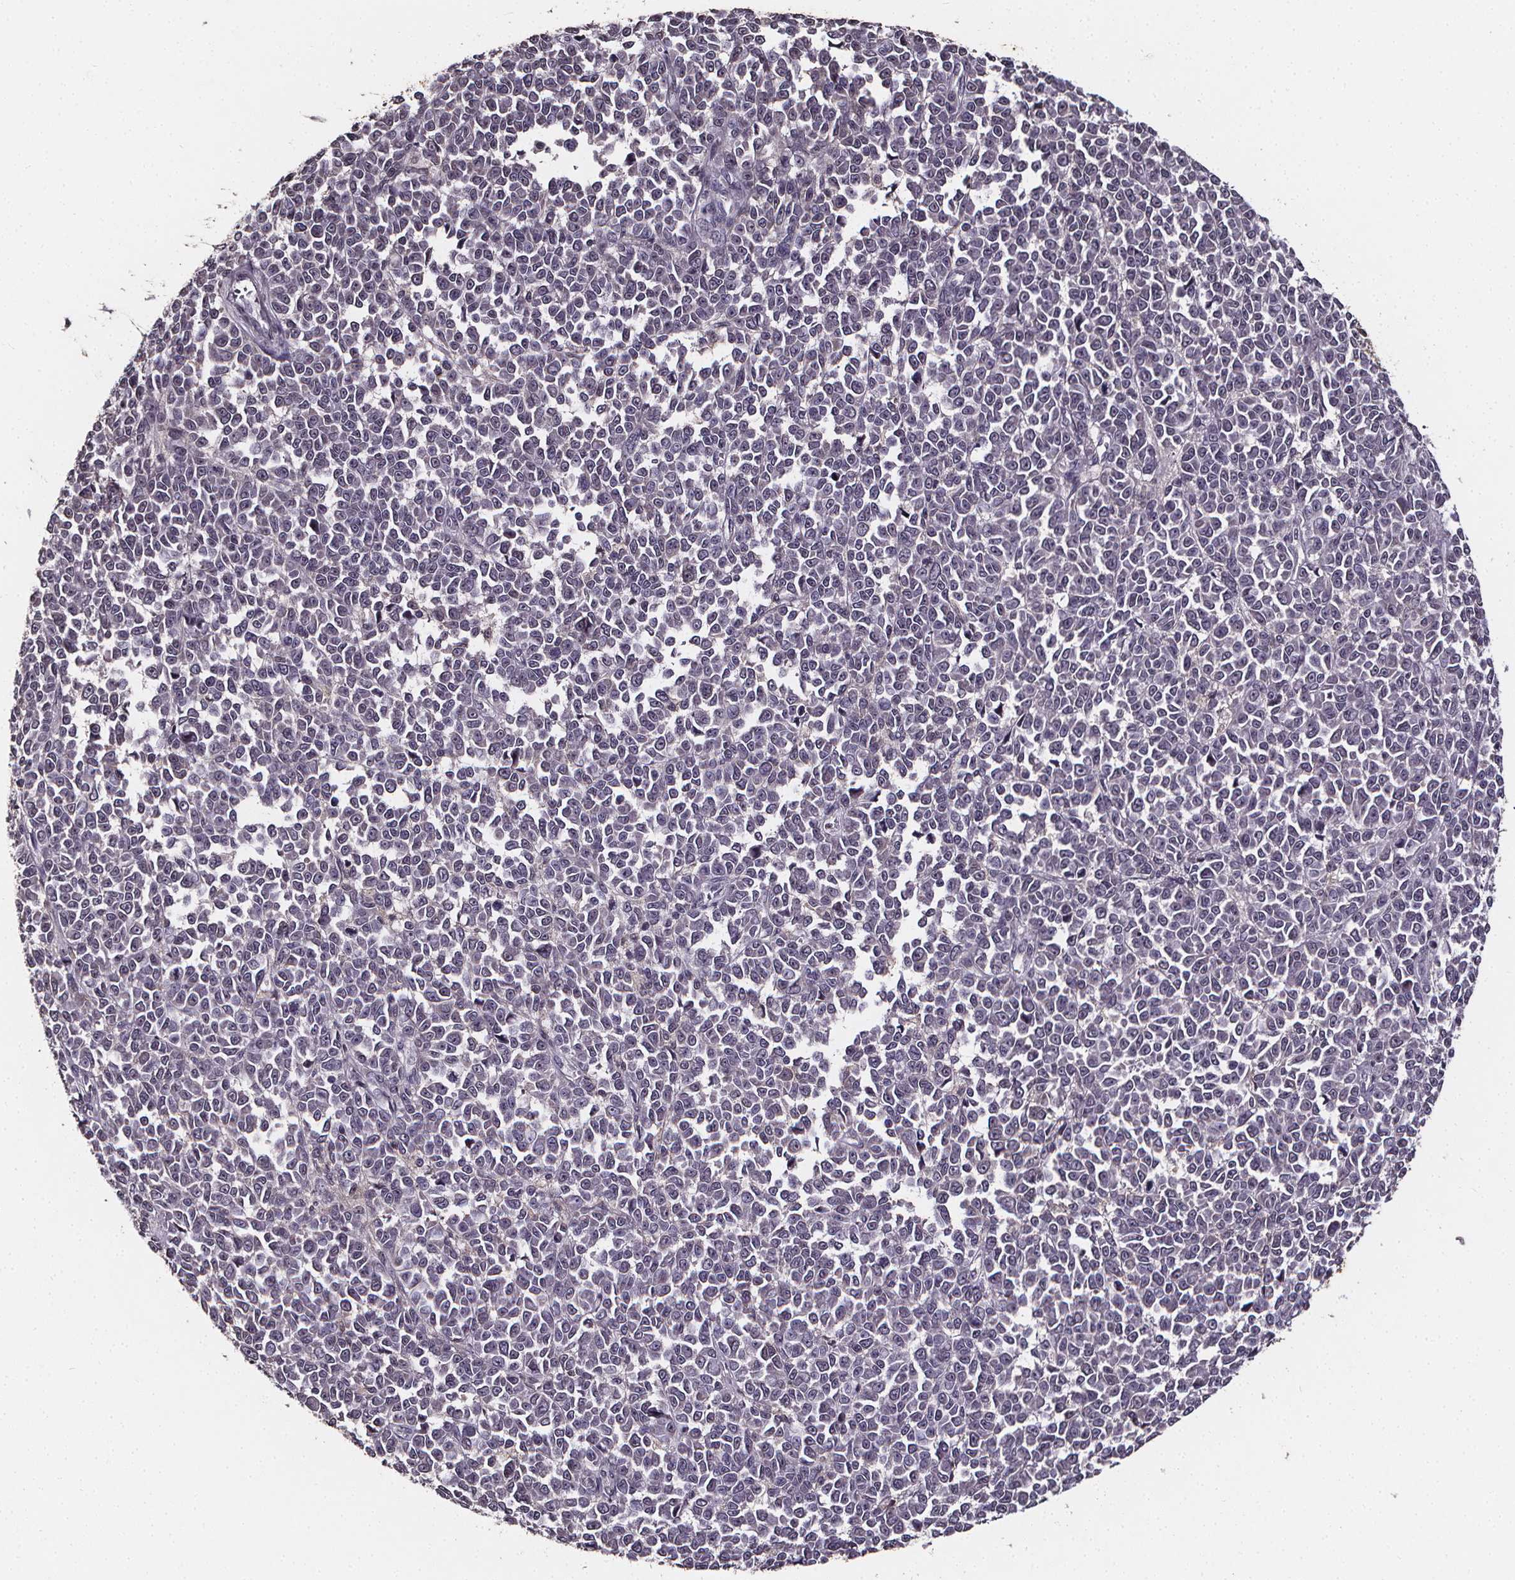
{"staining": {"intensity": "negative", "quantity": "none", "location": "none"}, "tissue": "melanoma", "cell_type": "Tumor cells", "image_type": "cancer", "snomed": [{"axis": "morphology", "description": "Malignant melanoma, NOS"}, {"axis": "topography", "description": "Skin"}], "caption": "This image is of melanoma stained with immunohistochemistry (IHC) to label a protein in brown with the nuclei are counter-stained blue. There is no expression in tumor cells.", "gene": "SPAG8", "patient": {"sex": "female", "age": 95}}